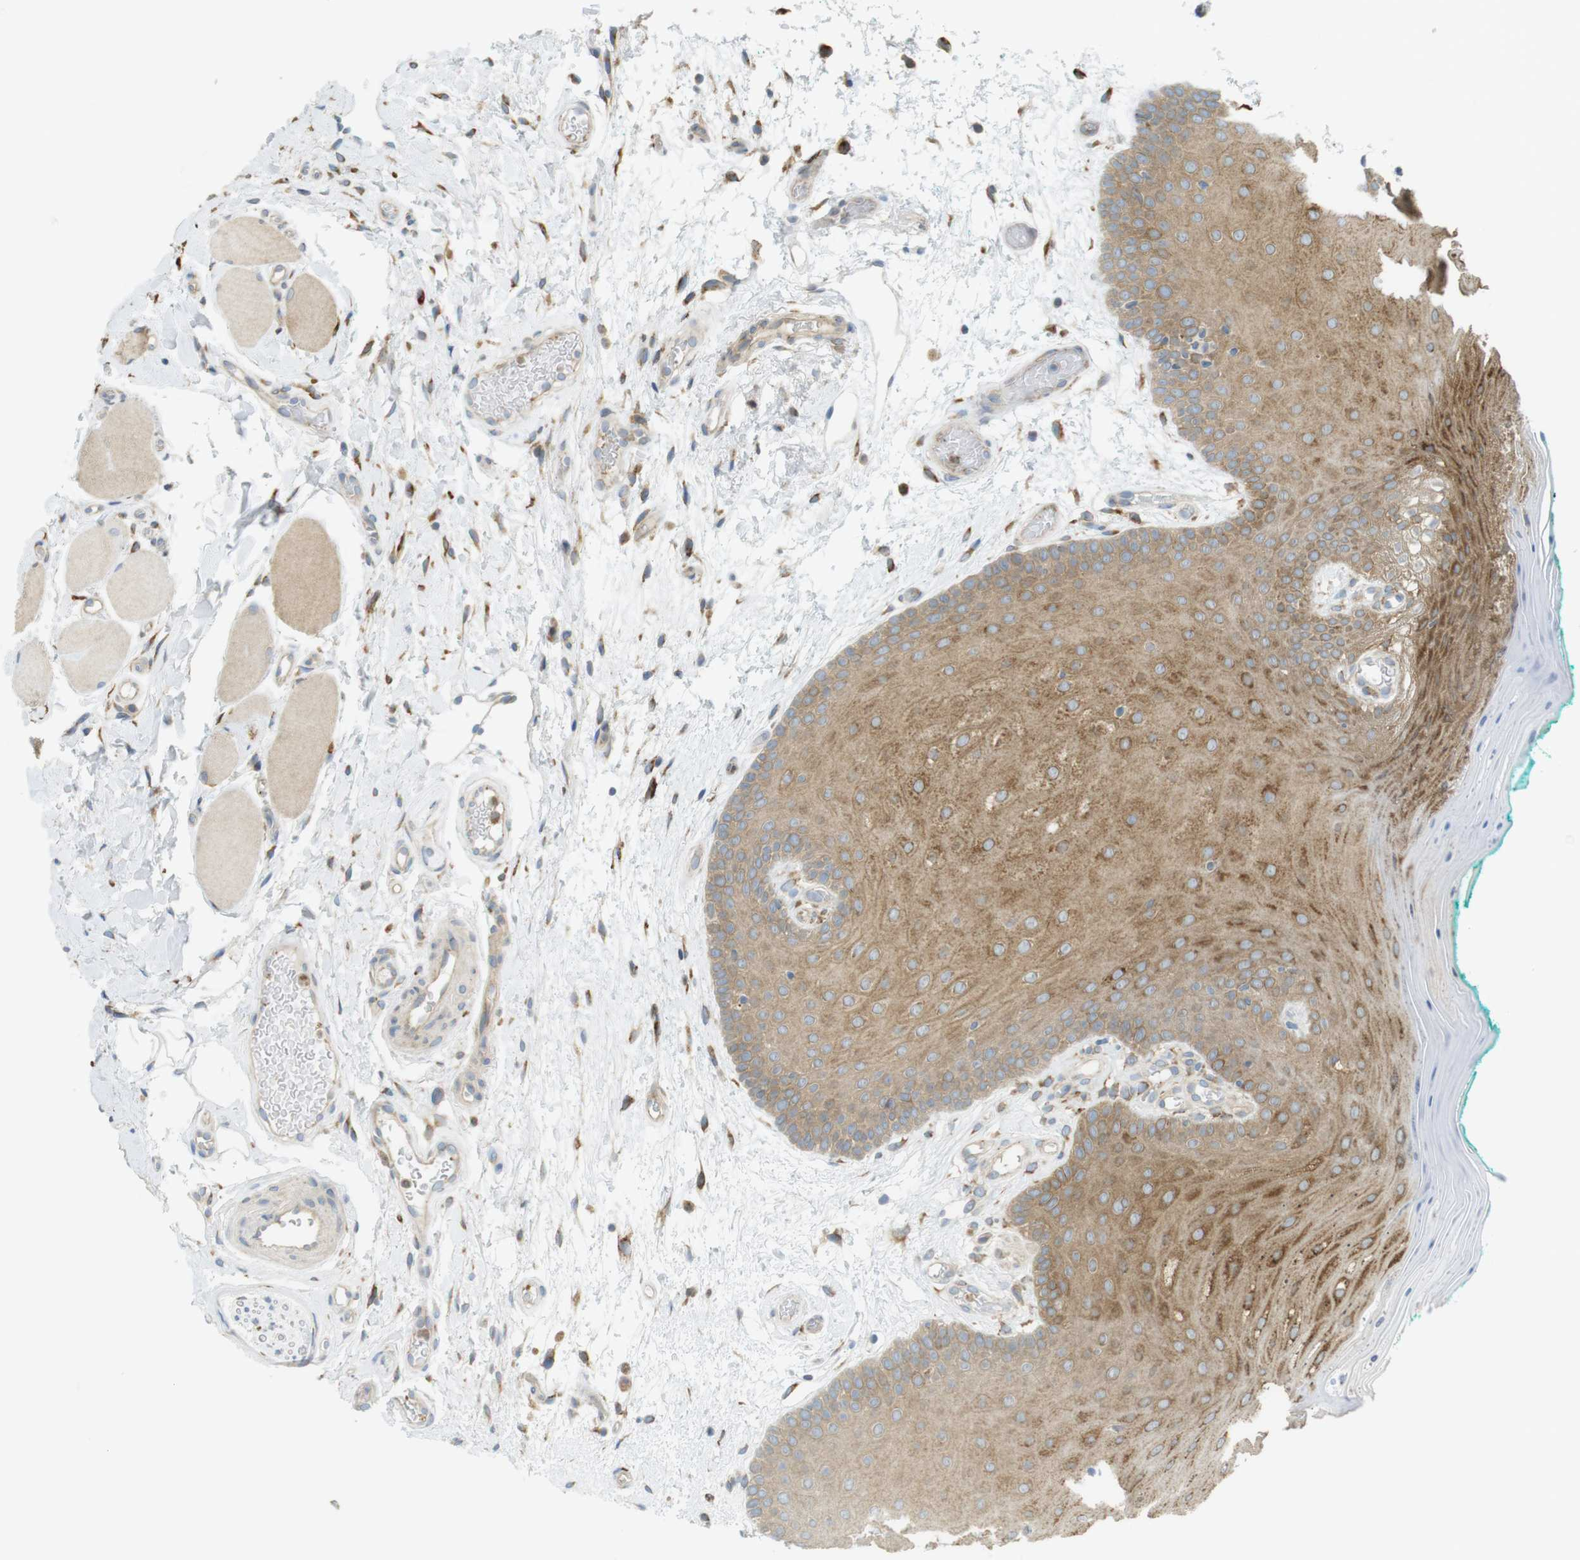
{"staining": {"intensity": "moderate", "quantity": ">75%", "location": "cytoplasmic/membranous"}, "tissue": "oral mucosa", "cell_type": "Squamous epithelial cells", "image_type": "normal", "snomed": [{"axis": "morphology", "description": "Normal tissue, NOS"}, {"axis": "topography", "description": "Skeletal muscle"}, {"axis": "topography", "description": "Oral tissue"}], "caption": "Moderate cytoplasmic/membranous protein positivity is identified in approximately >75% of squamous epithelial cells in oral mucosa.", "gene": "MBOAT2", "patient": {"sex": "male", "age": 58}}